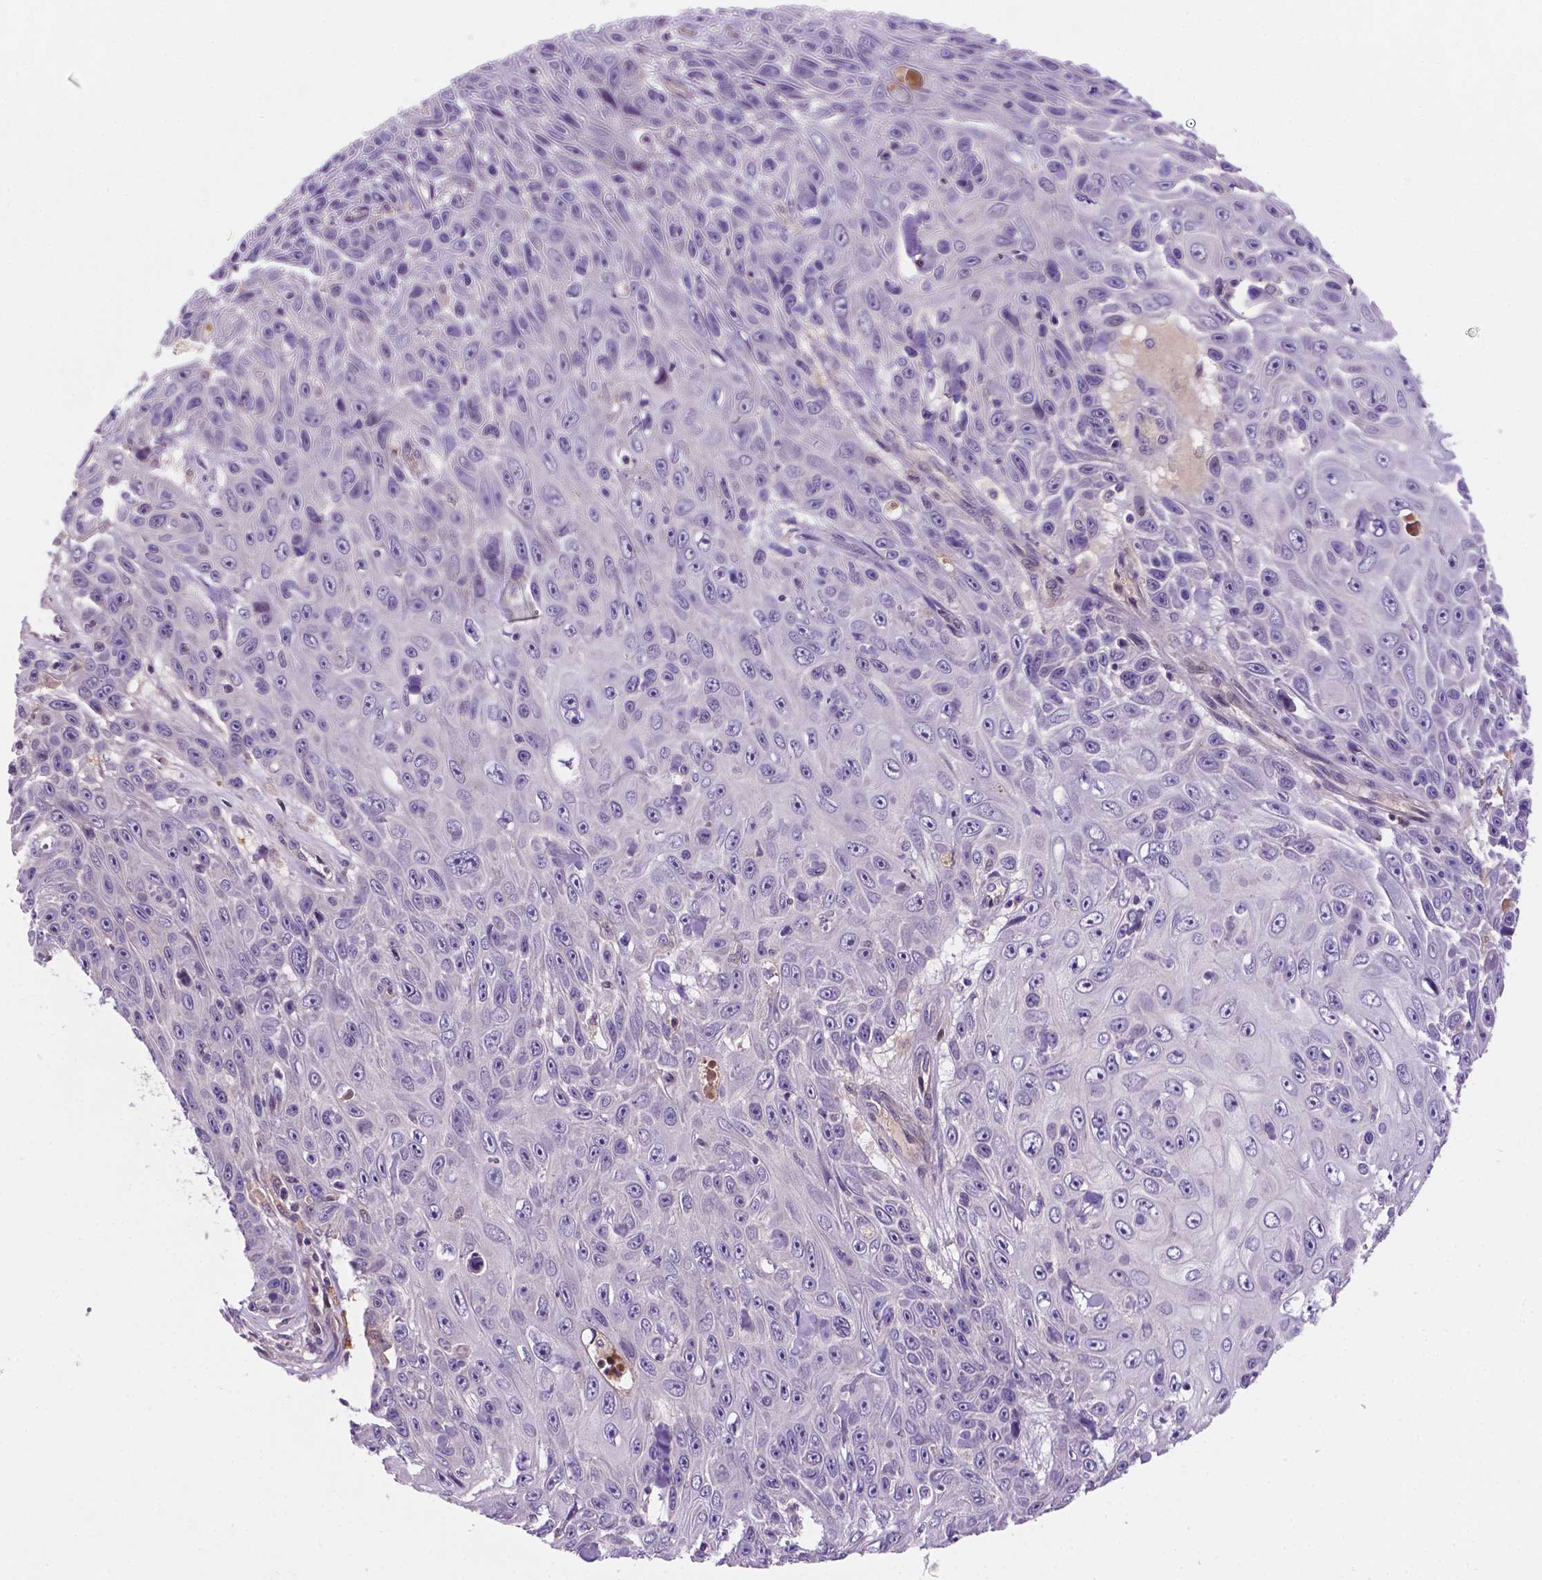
{"staining": {"intensity": "negative", "quantity": "none", "location": "none"}, "tissue": "skin cancer", "cell_type": "Tumor cells", "image_type": "cancer", "snomed": [{"axis": "morphology", "description": "Squamous cell carcinoma, NOS"}, {"axis": "topography", "description": "Skin"}], "caption": "An immunohistochemistry (IHC) photomicrograph of squamous cell carcinoma (skin) is shown. There is no staining in tumor cells of squamous cell carcinoma (skin). The staining is performed using DAB brown chromogen with nuclei counter-stained in using hematoxylin.", "gene": "TM4SF20", "patient": {"sex": "male", "age": 82}}